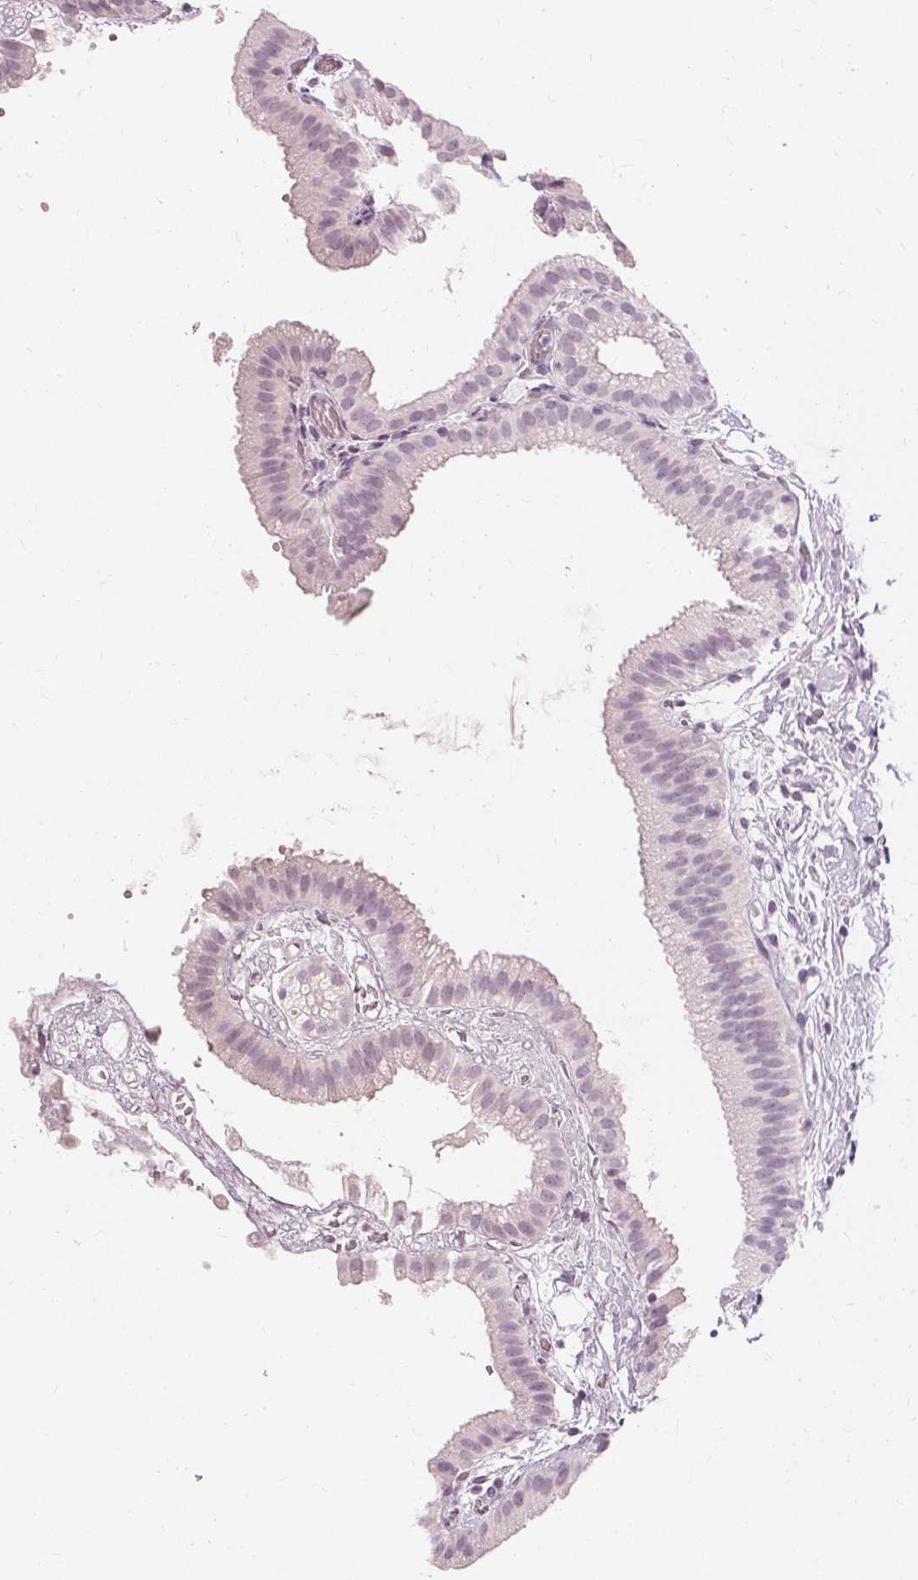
{"staining": {"intensity": "negative", "quantity": "none", "location": "none"}, "tissue": "gallbladder", "cell_type": "Glandular cells", "image_type": "normal", "snomed": [{"axis": "morphology", "description": "Normal tissue, NOS"}, {"axis": "topography", "description": "Gallbladder"}], "caption": "IHC of benign gallbladder shows no positivity in glandular cells. Brightfield microscopy of immunohistochemistry (IHC) stained with DAB (3,3'-diaminobenzidine) (brown) and hematoxylin (blue), captured at high magnification.", "gene": "NXPE1", "patient": {"sex": "female", "age": 63}}